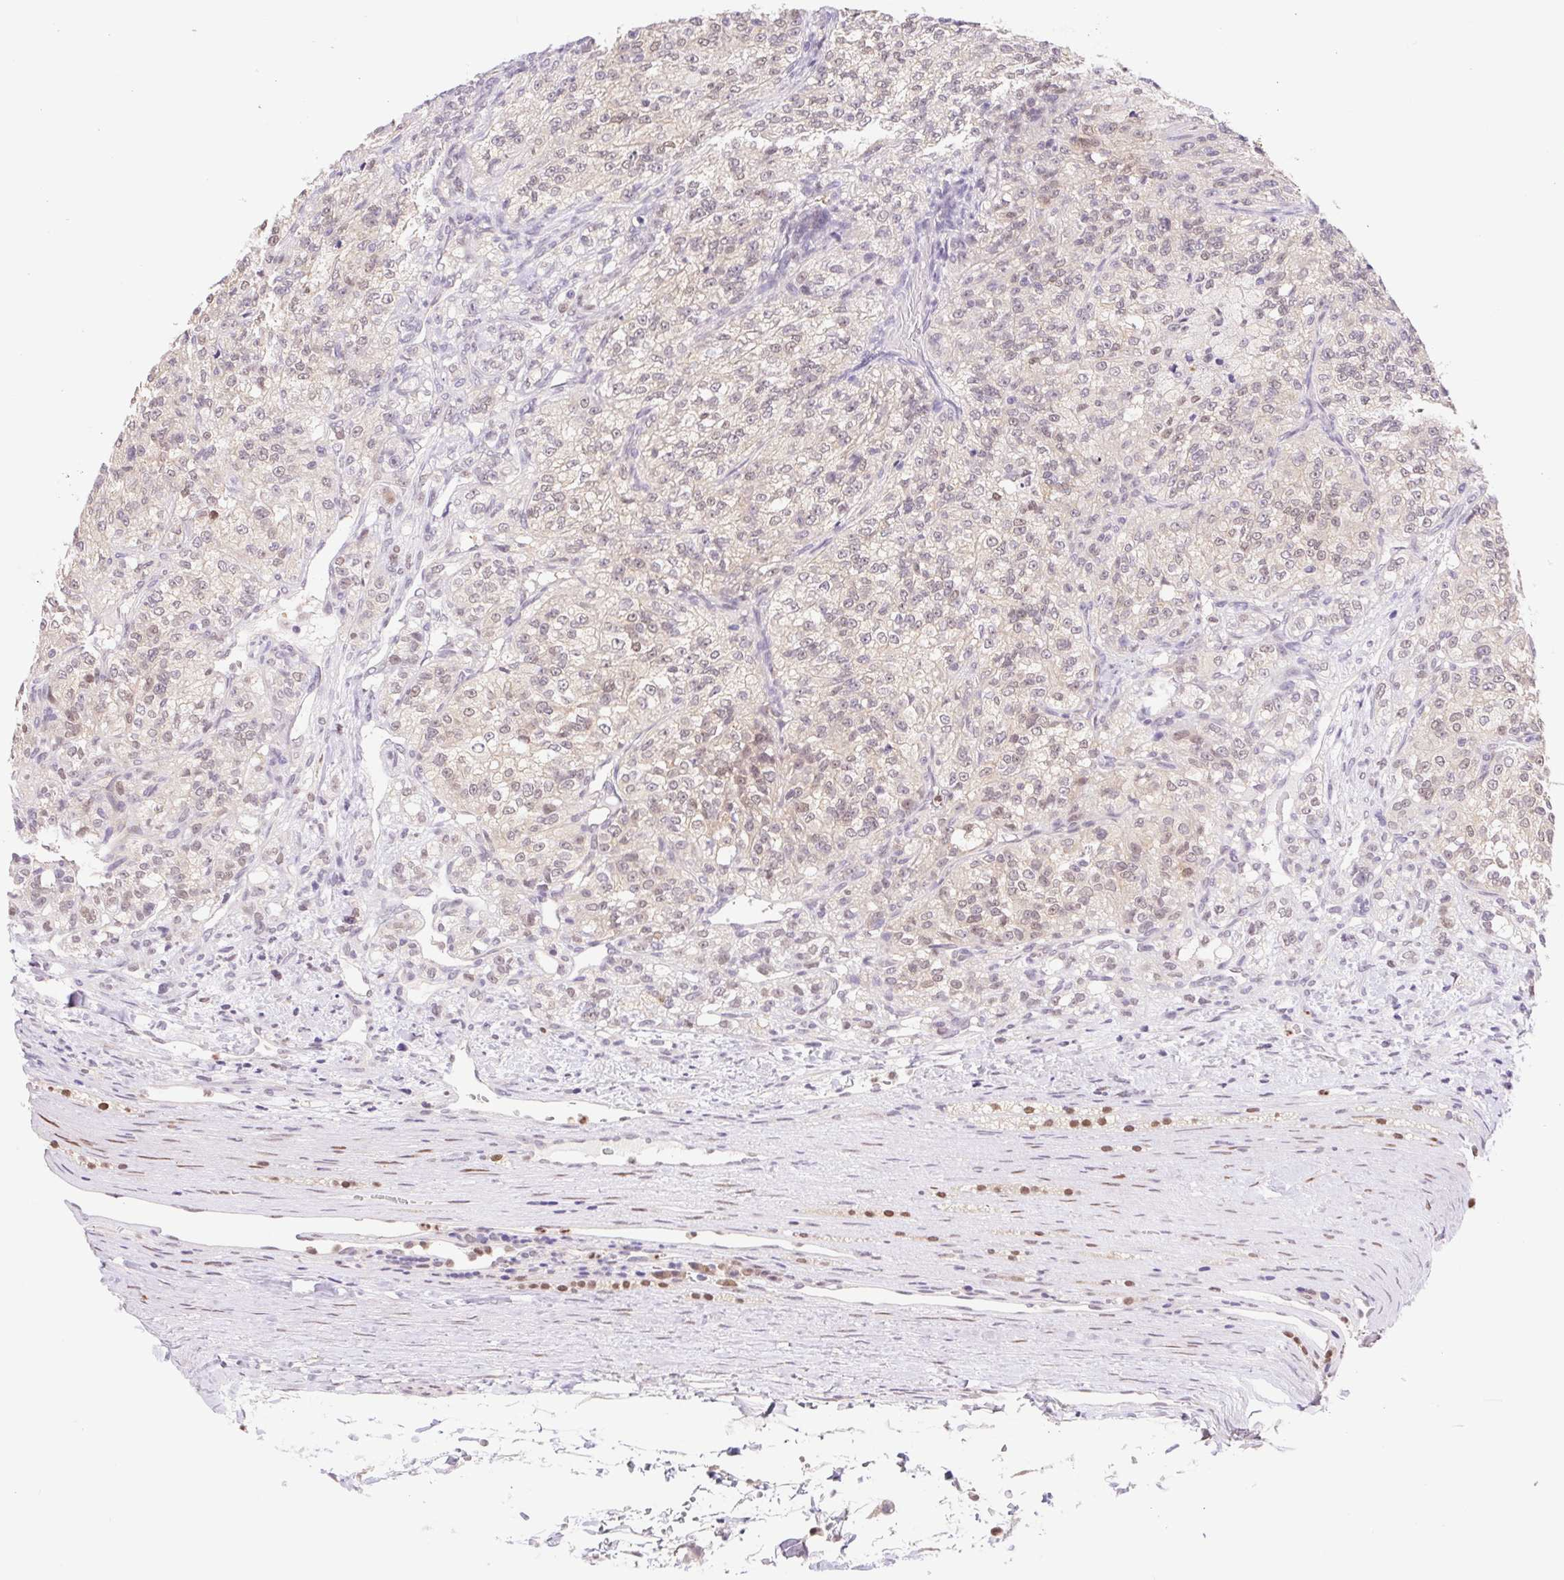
{"staining": {"intensity": "weak", "quantity": "25%-75%", "location": "nuclear"}, "tissue": "renal cancer", "cell_type": "Tumor cells", "image_type": "cancer", "snomed": [{"axis": "morphology", "description": "Adenocarcinoma, NOS"}, {"axis": "topography", "description": "Kidney"}], "caption": "High-magnification brightfield microscopy of renal cancer stained with DAB (3,3'-diaminobenzidine) (brown) and counterstained with hematoxylin (blue). tumor cells exhibit weak nuclear expression is seen in approximately25%-75% of cells.", "gene": "L3MBTL4", "patient": {"sex": "female", "age": 63}}